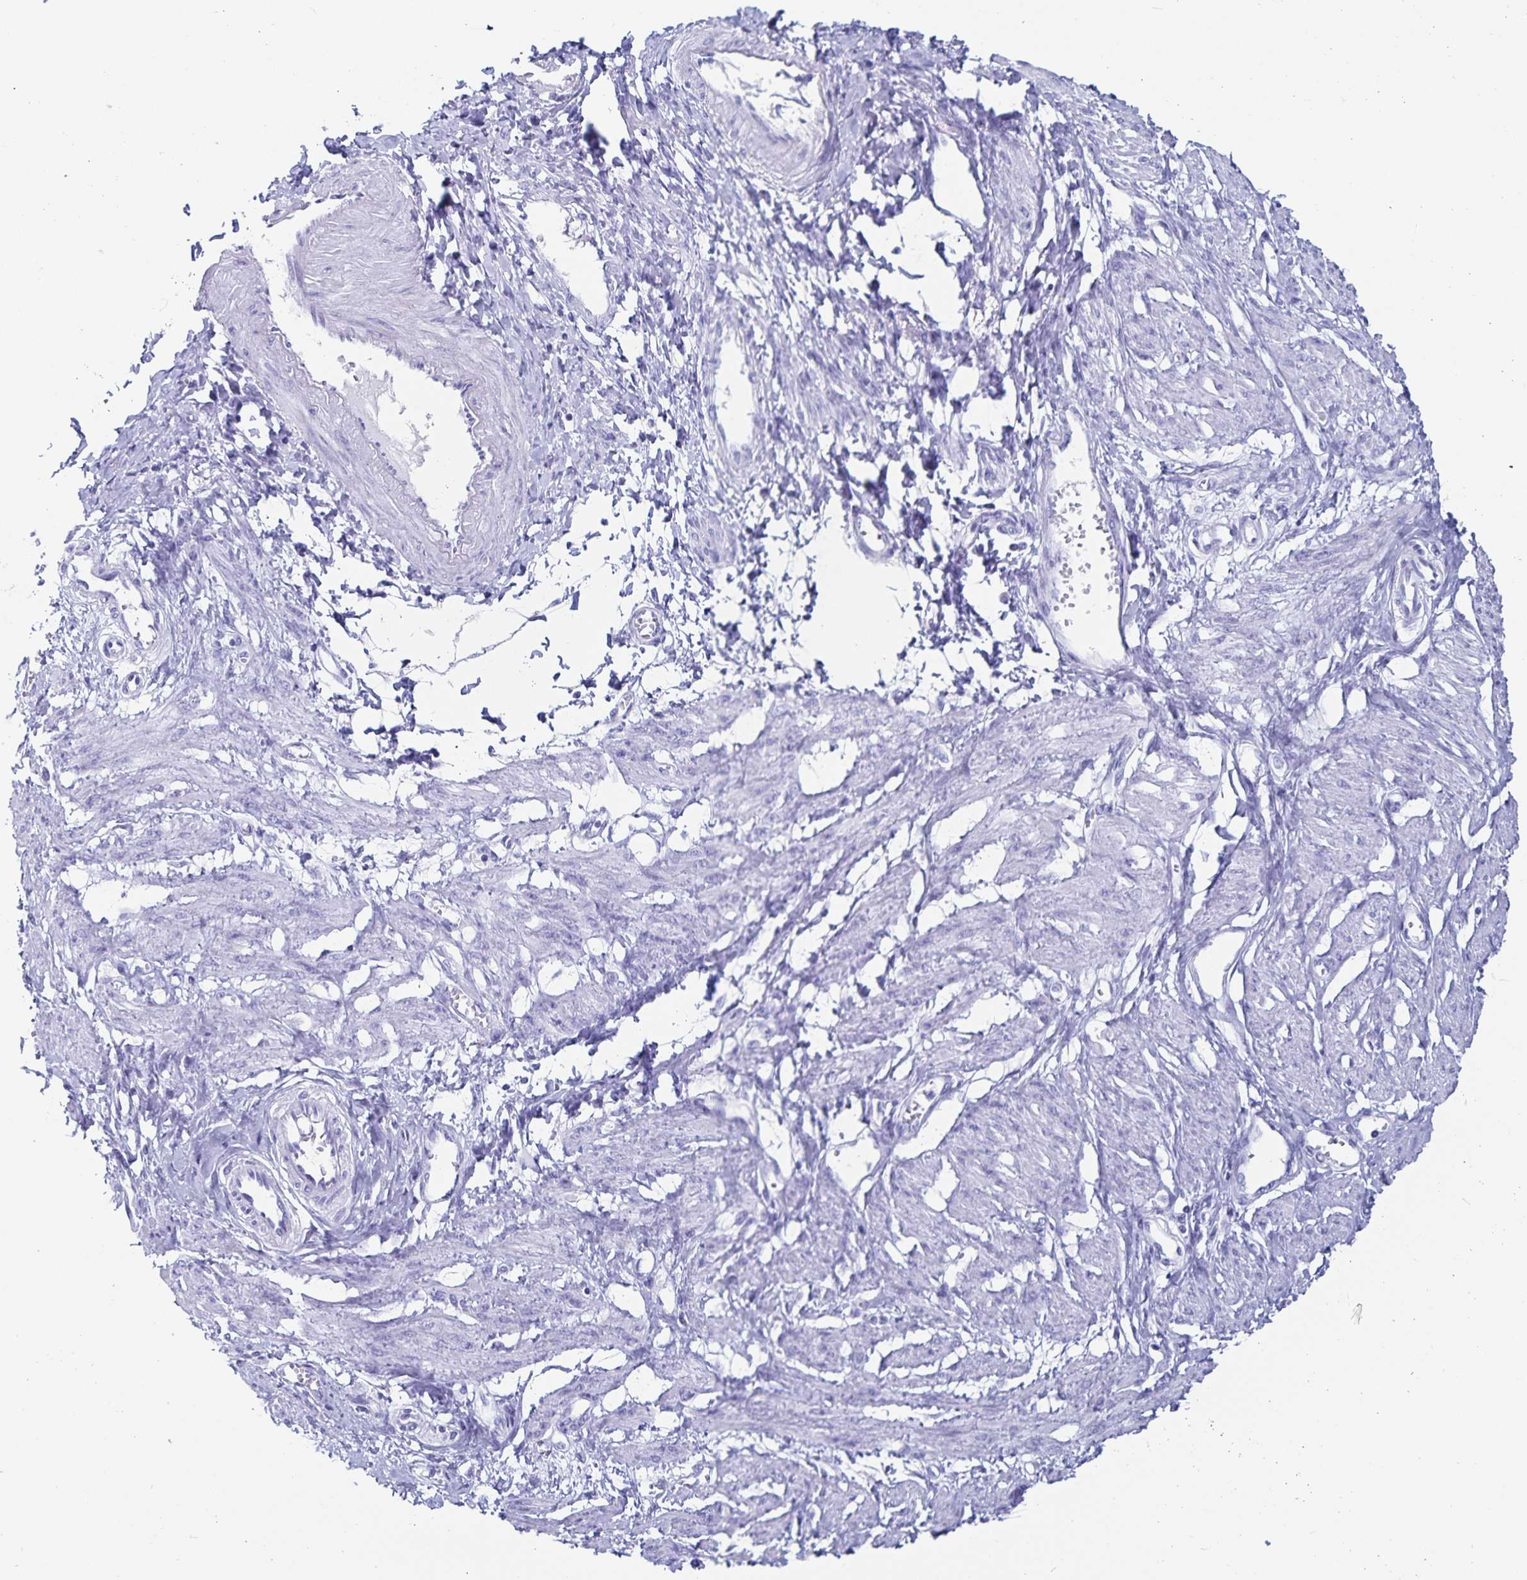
{"staining": {"intensity": "negative", "quantity": "none", "location": "none"}, "tissue": "smooth muscle", "cell_type": "Smooth muscle cells", "image_type": "normal", "snomed": [{"axis": "morphology", "description": "Normal tissue, NOS"}, {"axis": "topography", "description": "Smooth muscle"}, {"axis": "topography", "description": "Uterus"}], "caption": "The micrograph displays no staining of smooth muscle cells in benign smooth muscle. Brightfield microscopy of immunohistochemistry (IHC) stained with DAB (brown) and hematoxylin (blue), captured at high magnification.", "gene": "C19orf73", "patient": {"sex": "female", "age": 39}}